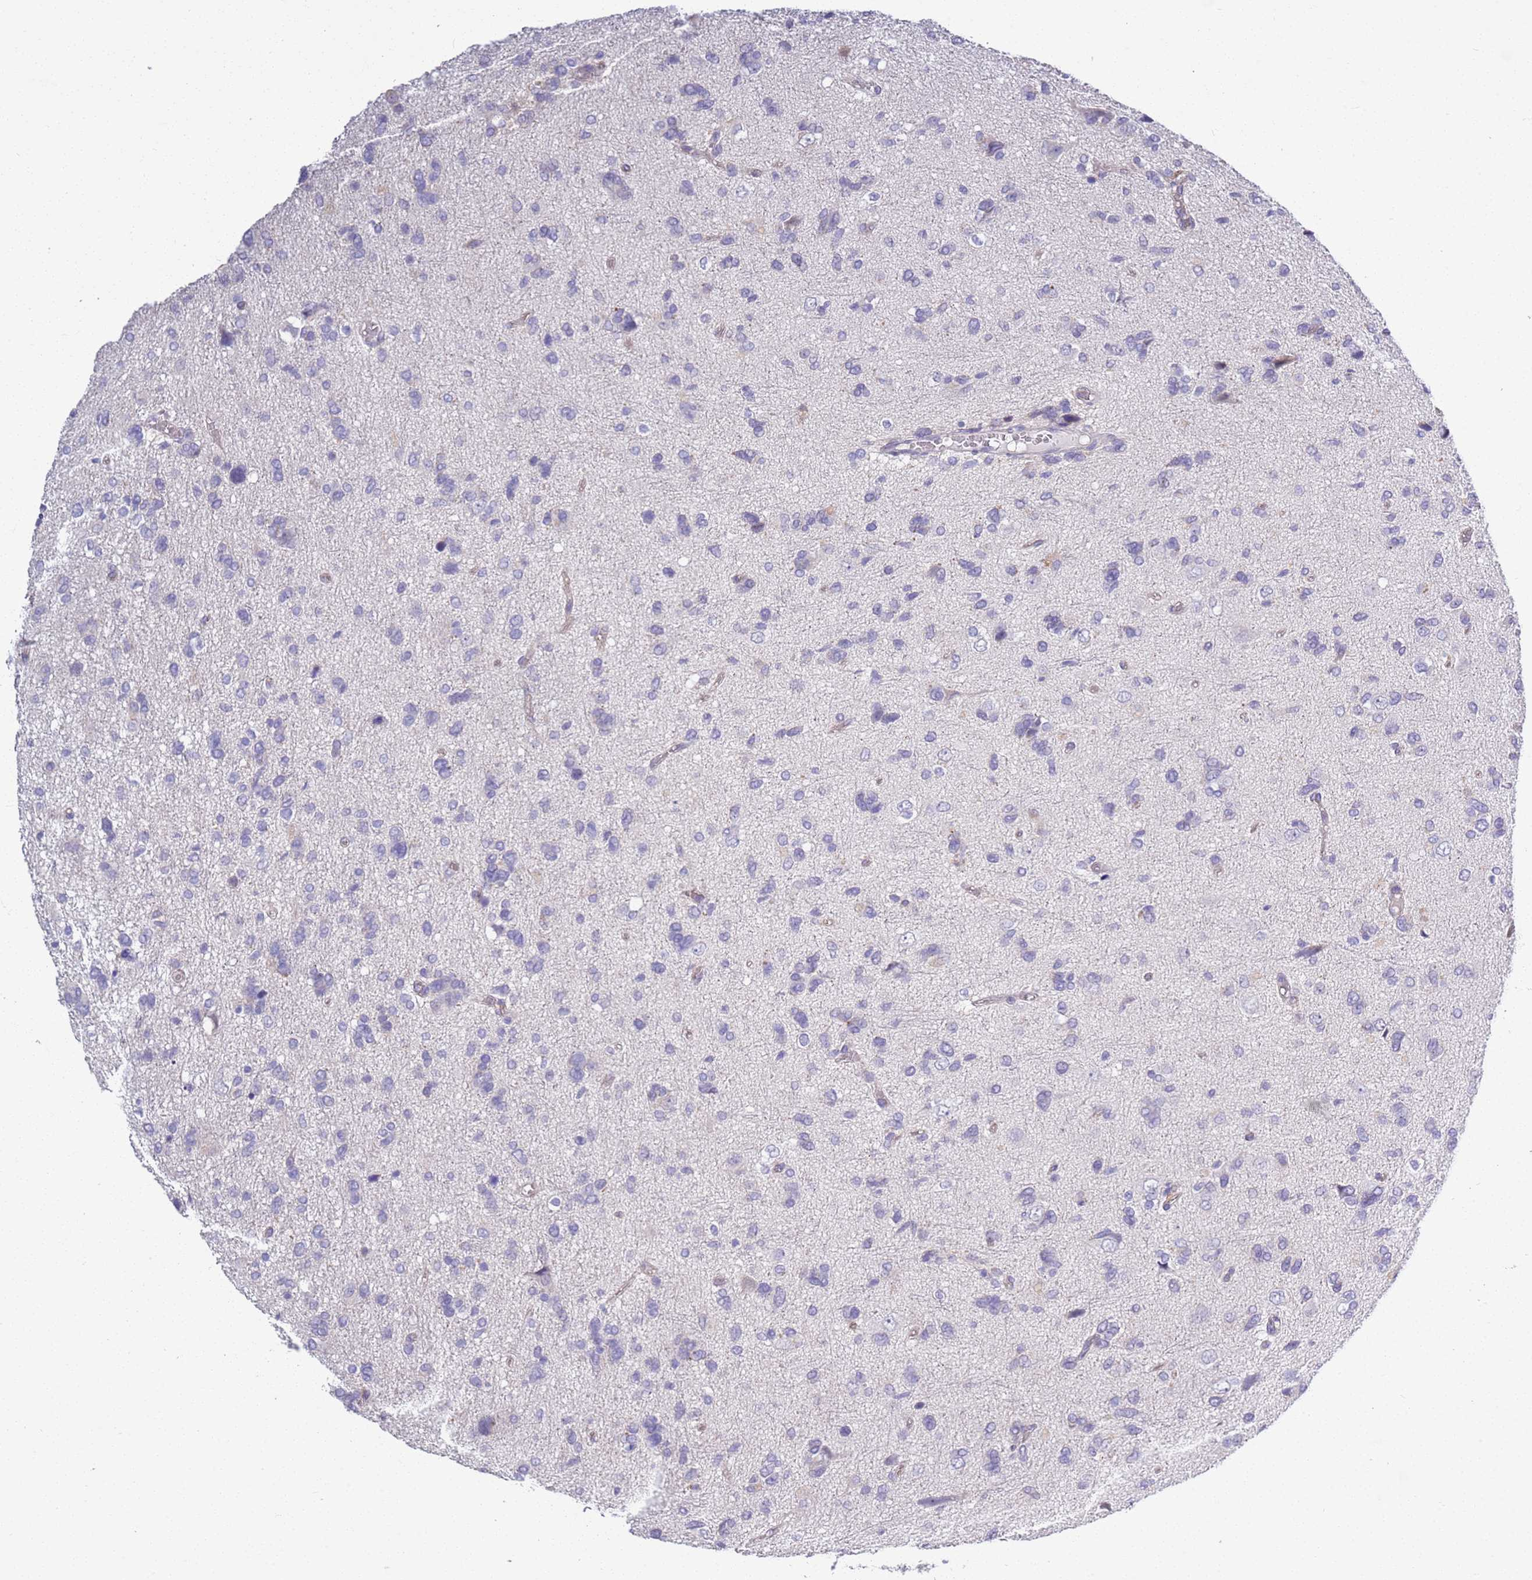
{"staining": {"intensity": "negative", "quantity": "none", "location": "none"}, "tissue": "glioma", "cell_type": "Tumor cells", "image_type": "cancer", "snomed": [{"axis": "morphology", "description": "Glioma, malignant, High grade"}, {"axis": "topography", "description": "Brain"}], "caption": "Glioma was stained to show a protein in brown. There is no significant expression in tumor cells.", "gene": "BRMS1L", "patient": {"sex": "female", "age": 59}}